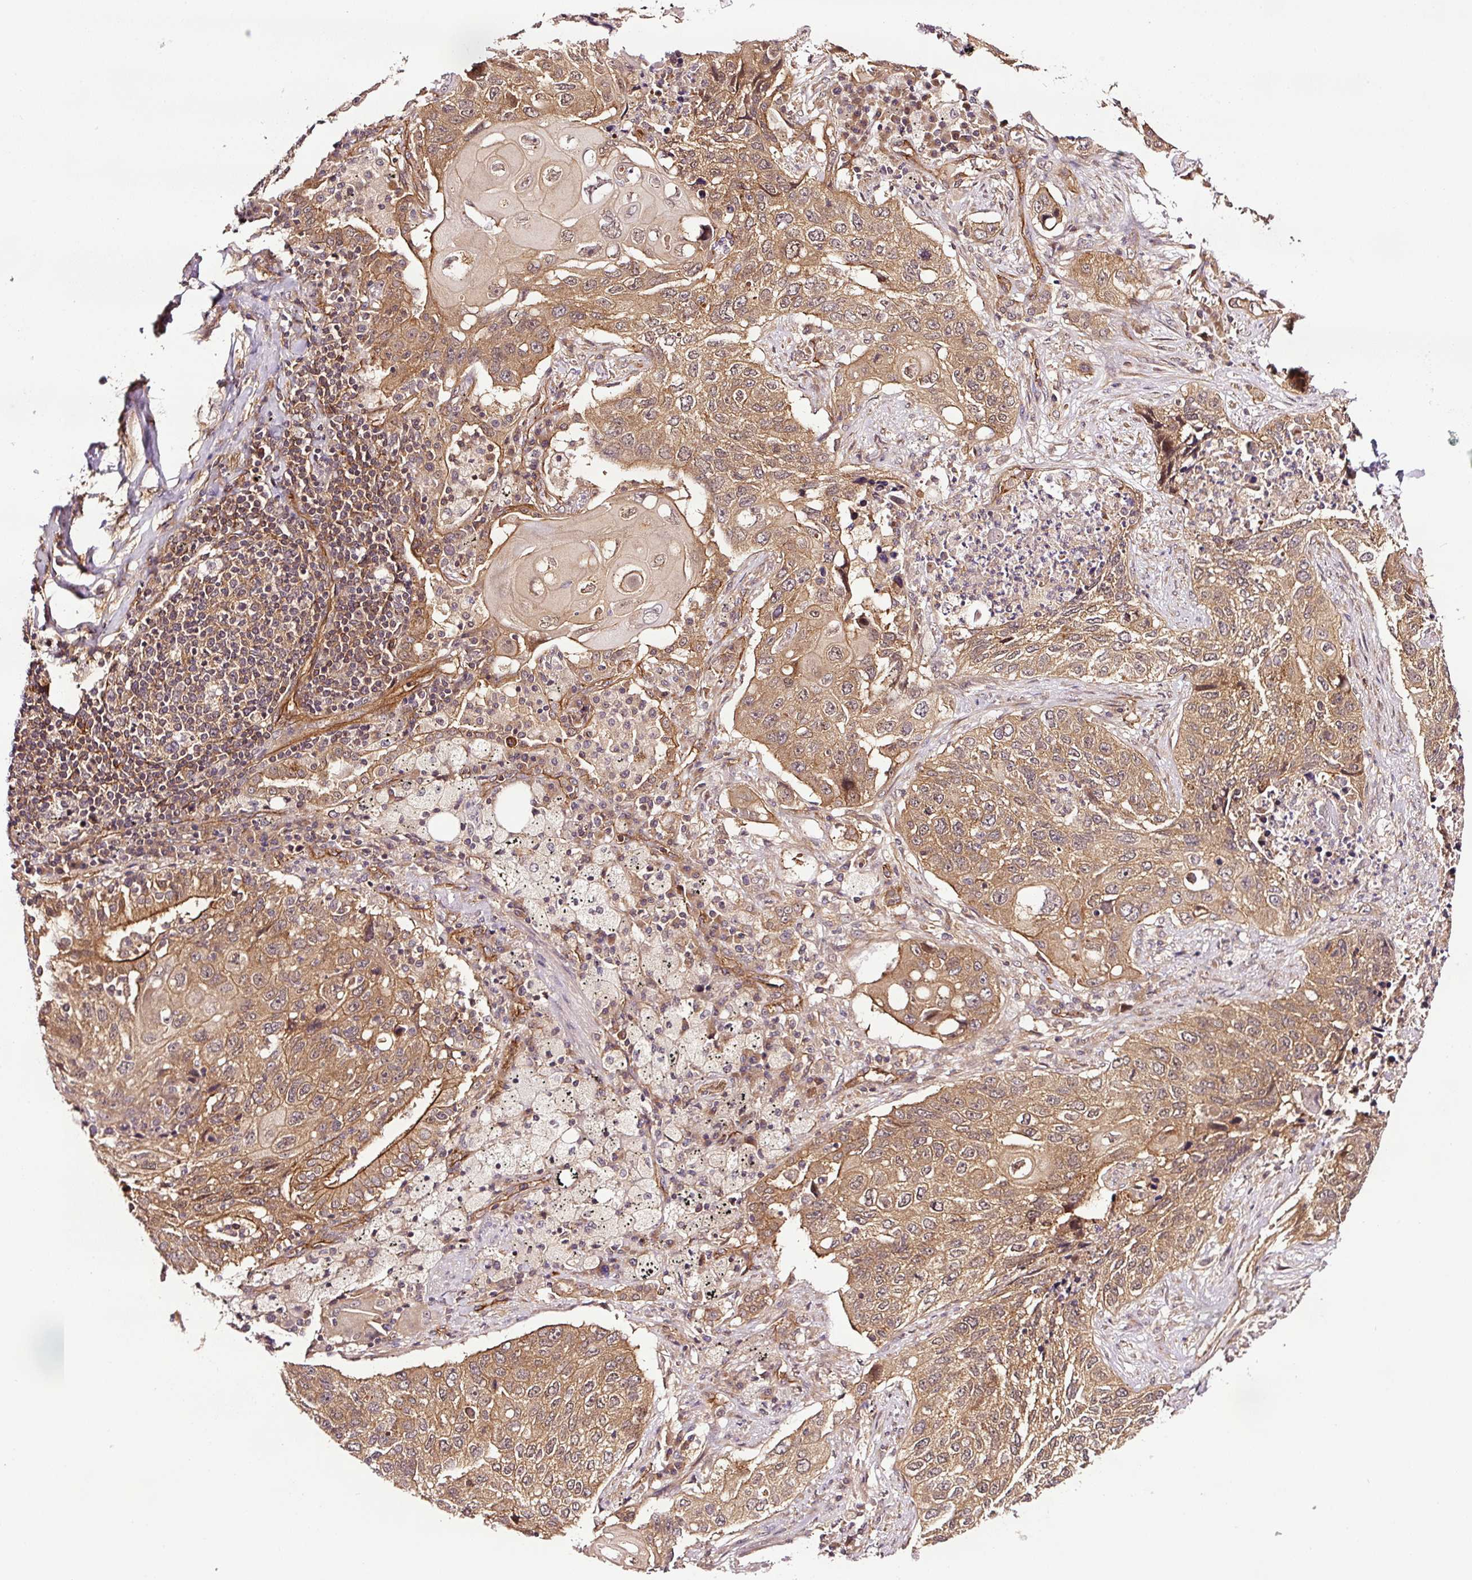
{"staining": {"intensity": "moderate", "quantity": ">75%", "location": "cytoplasmic/membranous"}, "tissue": "lung cancer", "cell_type": "Tumor cells", "image_type": "cancer", "snomed": [{"axis": "morphology", "description": "Squamous cell carcinoma, NOS"}, {"axis": "topography", "description": "Lung"}], "caption": "Immunohistochemistry (IHC) staining of lung squamous cell carcinoma, which demonstrates medium levels of moderate cytoplasmic/membranous expression in about >75% of tumor cells indicating moderate cytoplasmic/membranous protein staining. The staining was performed using DAB (3,3'-diaminobenzidine) (brown) for protein detection and nuclei were counterstained in hematoxylin (blue).", "gene": "METAP1", "patient": {"sex": "female", "age": 63}}